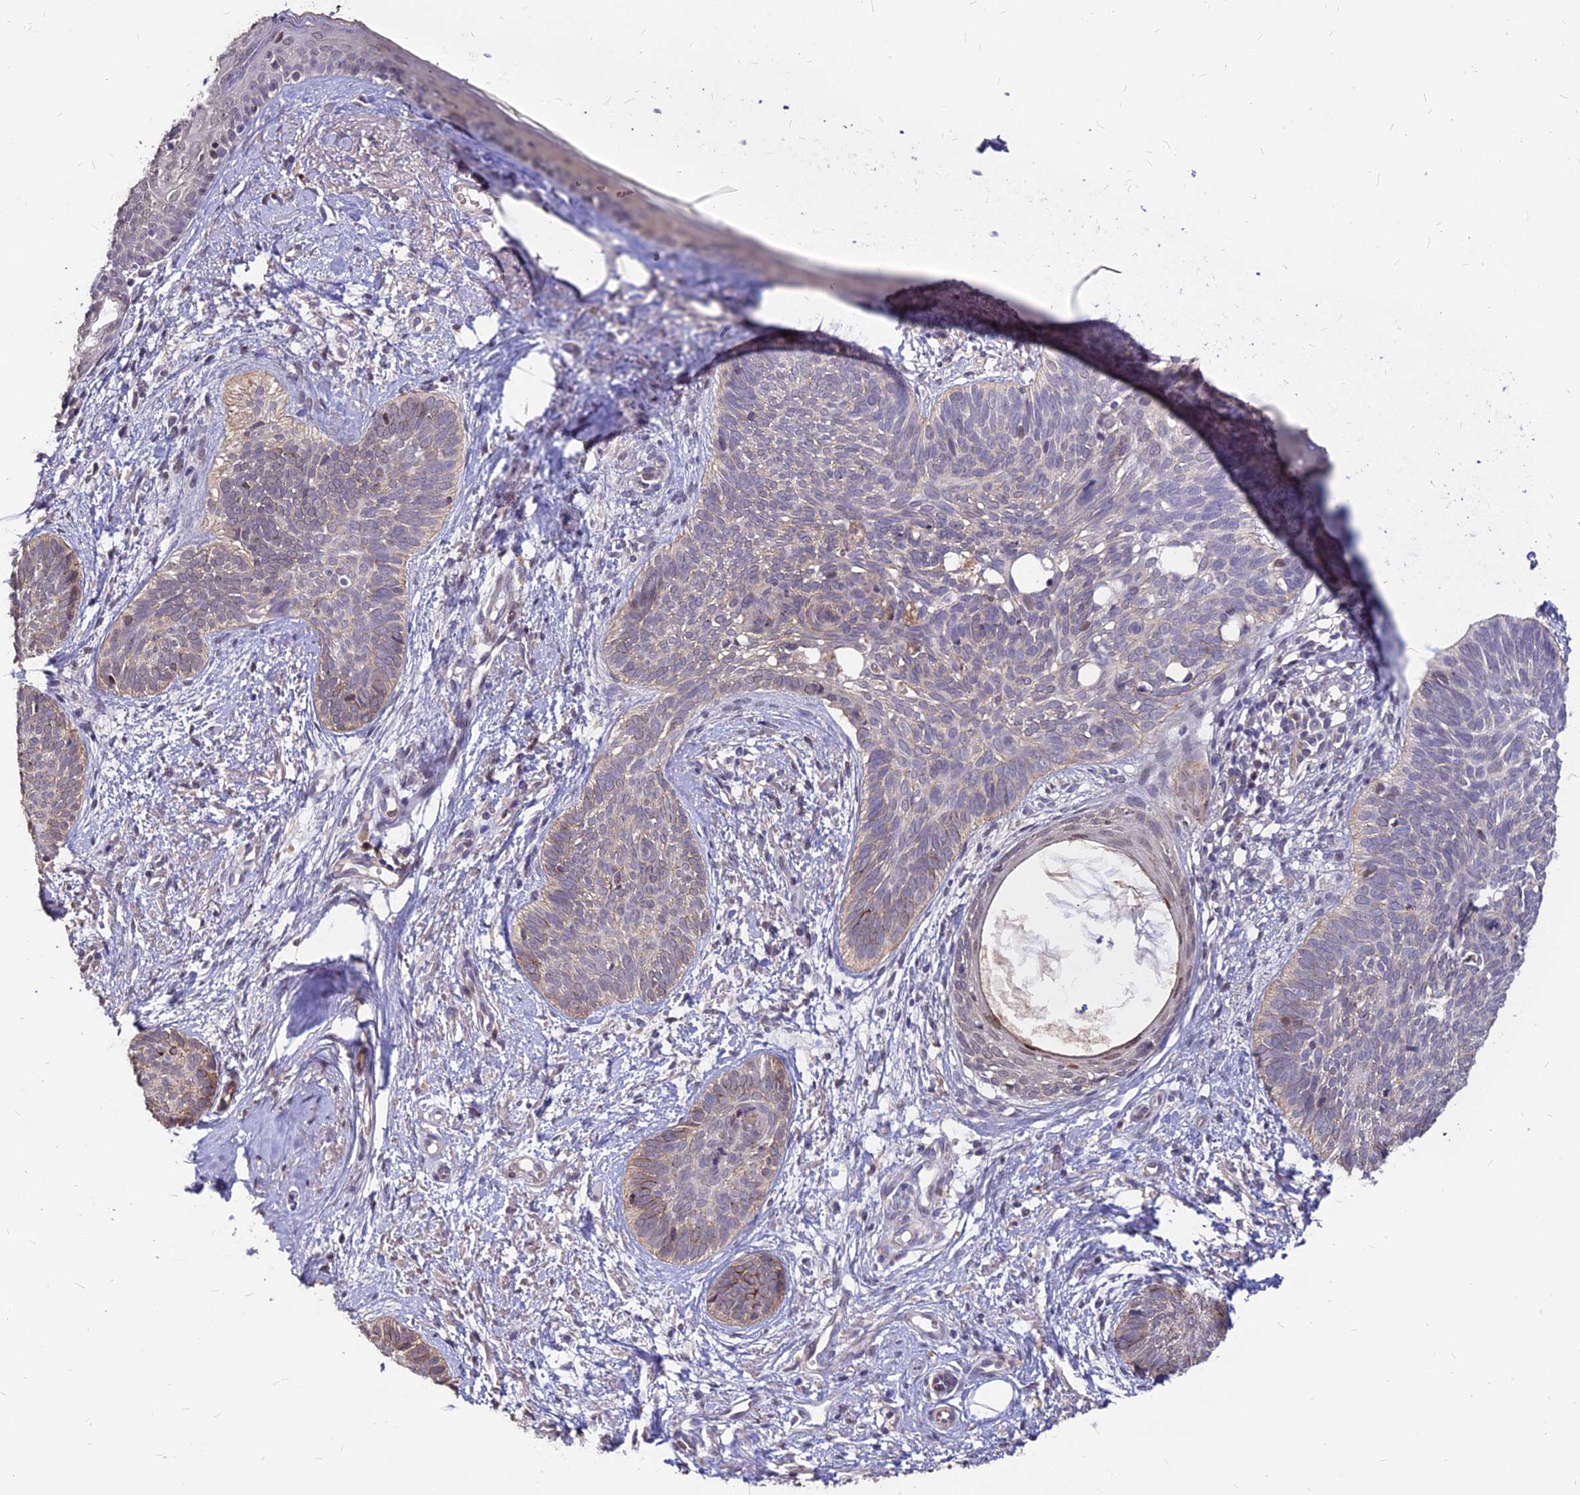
{"staining": {"intensity": "weak", "quantity": "<25%", "location": "cytoplasmic/membranous"}, "tissue": "skin cancer", "cell_type": "Tumor cells", "image_type": "cancer", "snomed": [{"axis": "morphology", "description": "Basal cell carcinoma"}, {"axis": "topography", "description": "Skin"}], "caption": "Tumor cells show no significant protein staining in basal cell carcinoma (skin). (IHC, brightfield microscopy, high magnification).", "gene": "C11orf68", "patient": {"sex": "female", "age": 81}}